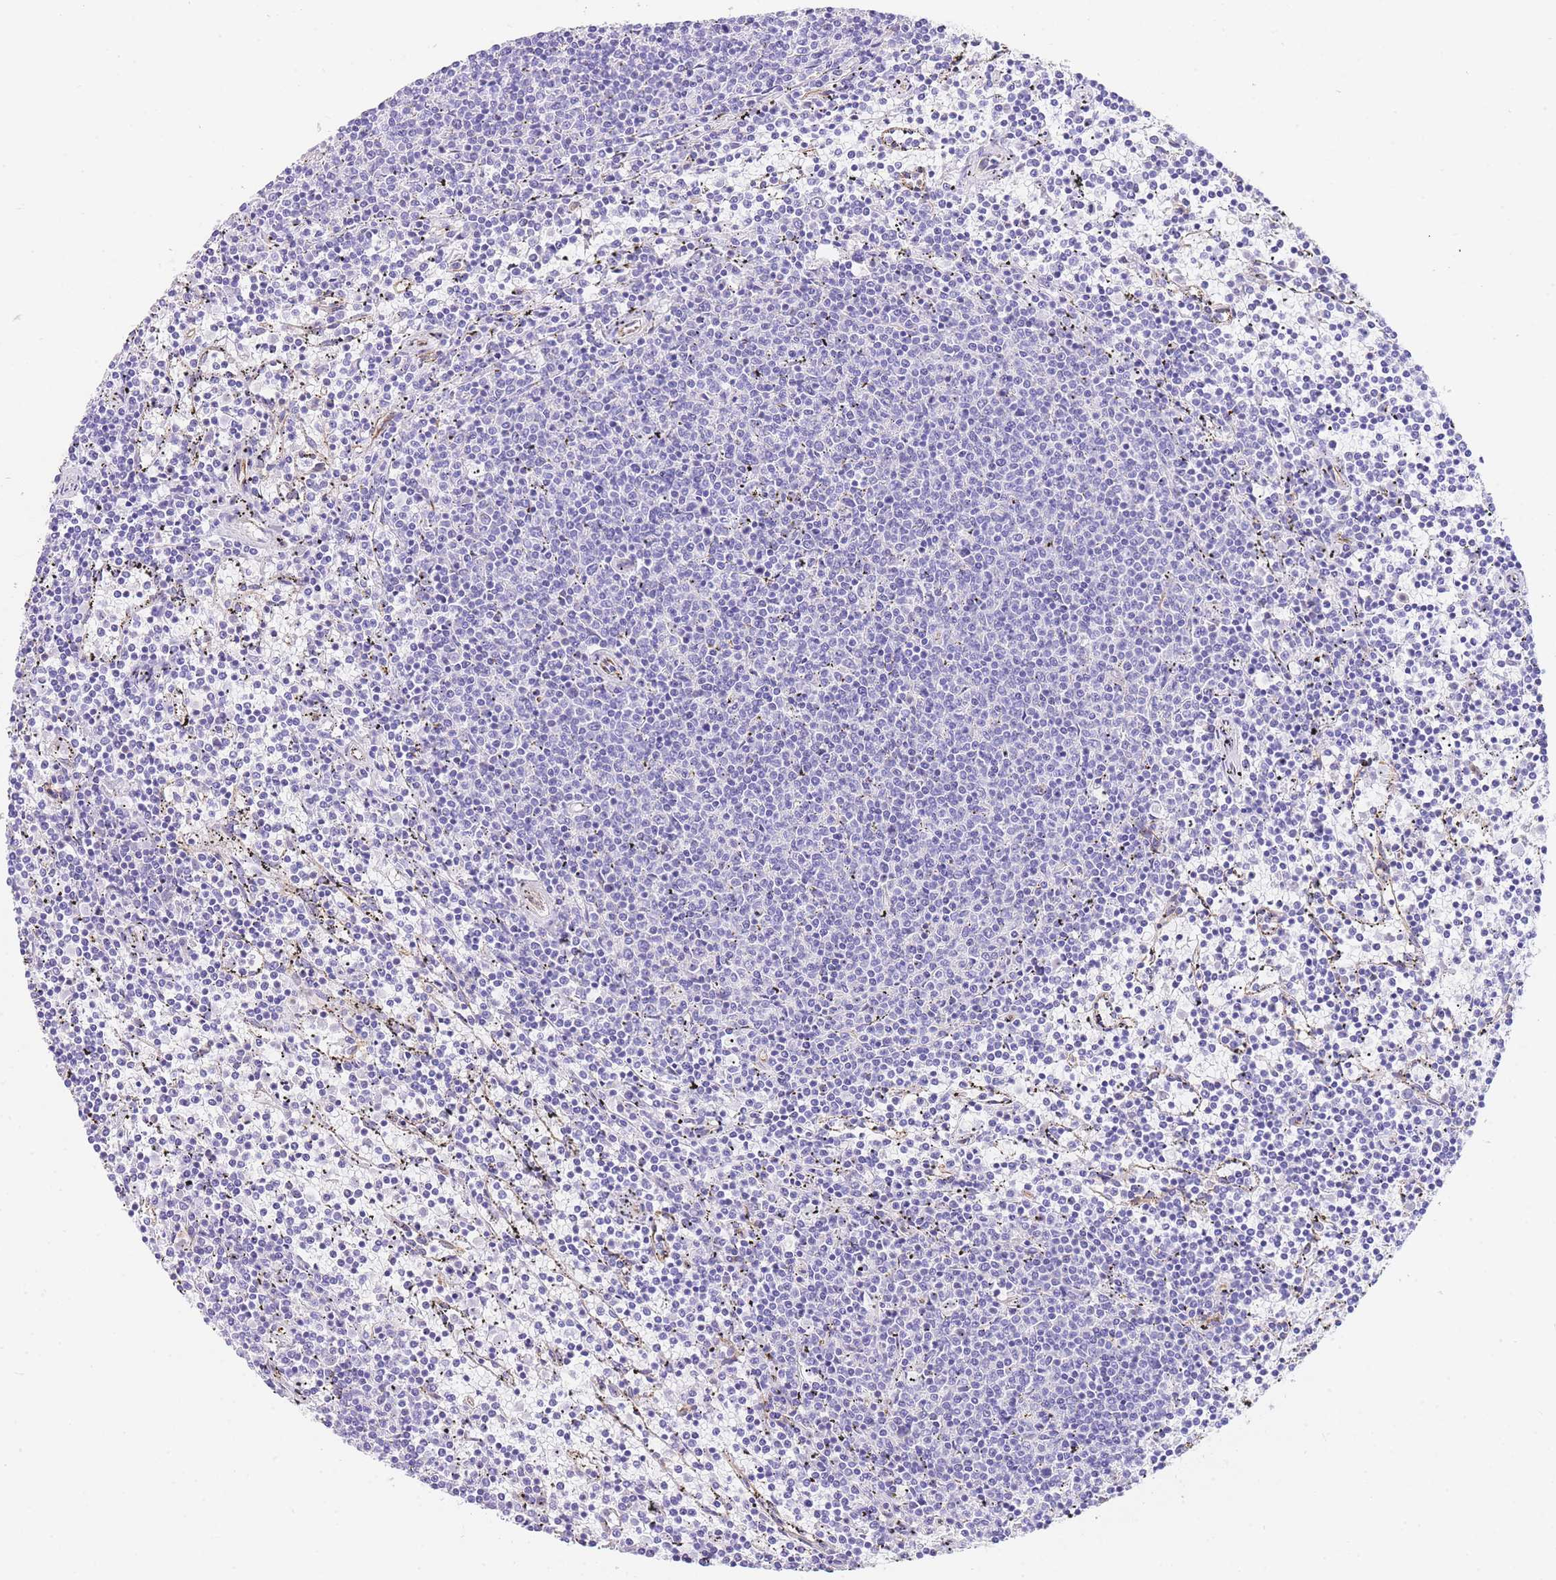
{"staining": {"intensity": "negative", "quantity": "none", "location": "none"}, "tissue": "lymphoma", "cell_type": "Tumor cells", "image_type": "cancer", "snomed": [{"axis": "morphology", "description": "Malignant lymphoma, non-Hodgkin's type, Low grade"}, {"axis": "topography", "description": "Spleen"}], "caption": "Human lymphoma stained for a protein using immunohistochemistry (IHC) demonstrates no expression in tumor cells.", "gene": "SRSF12", "patient": {"sex": "female", "age": 50}}